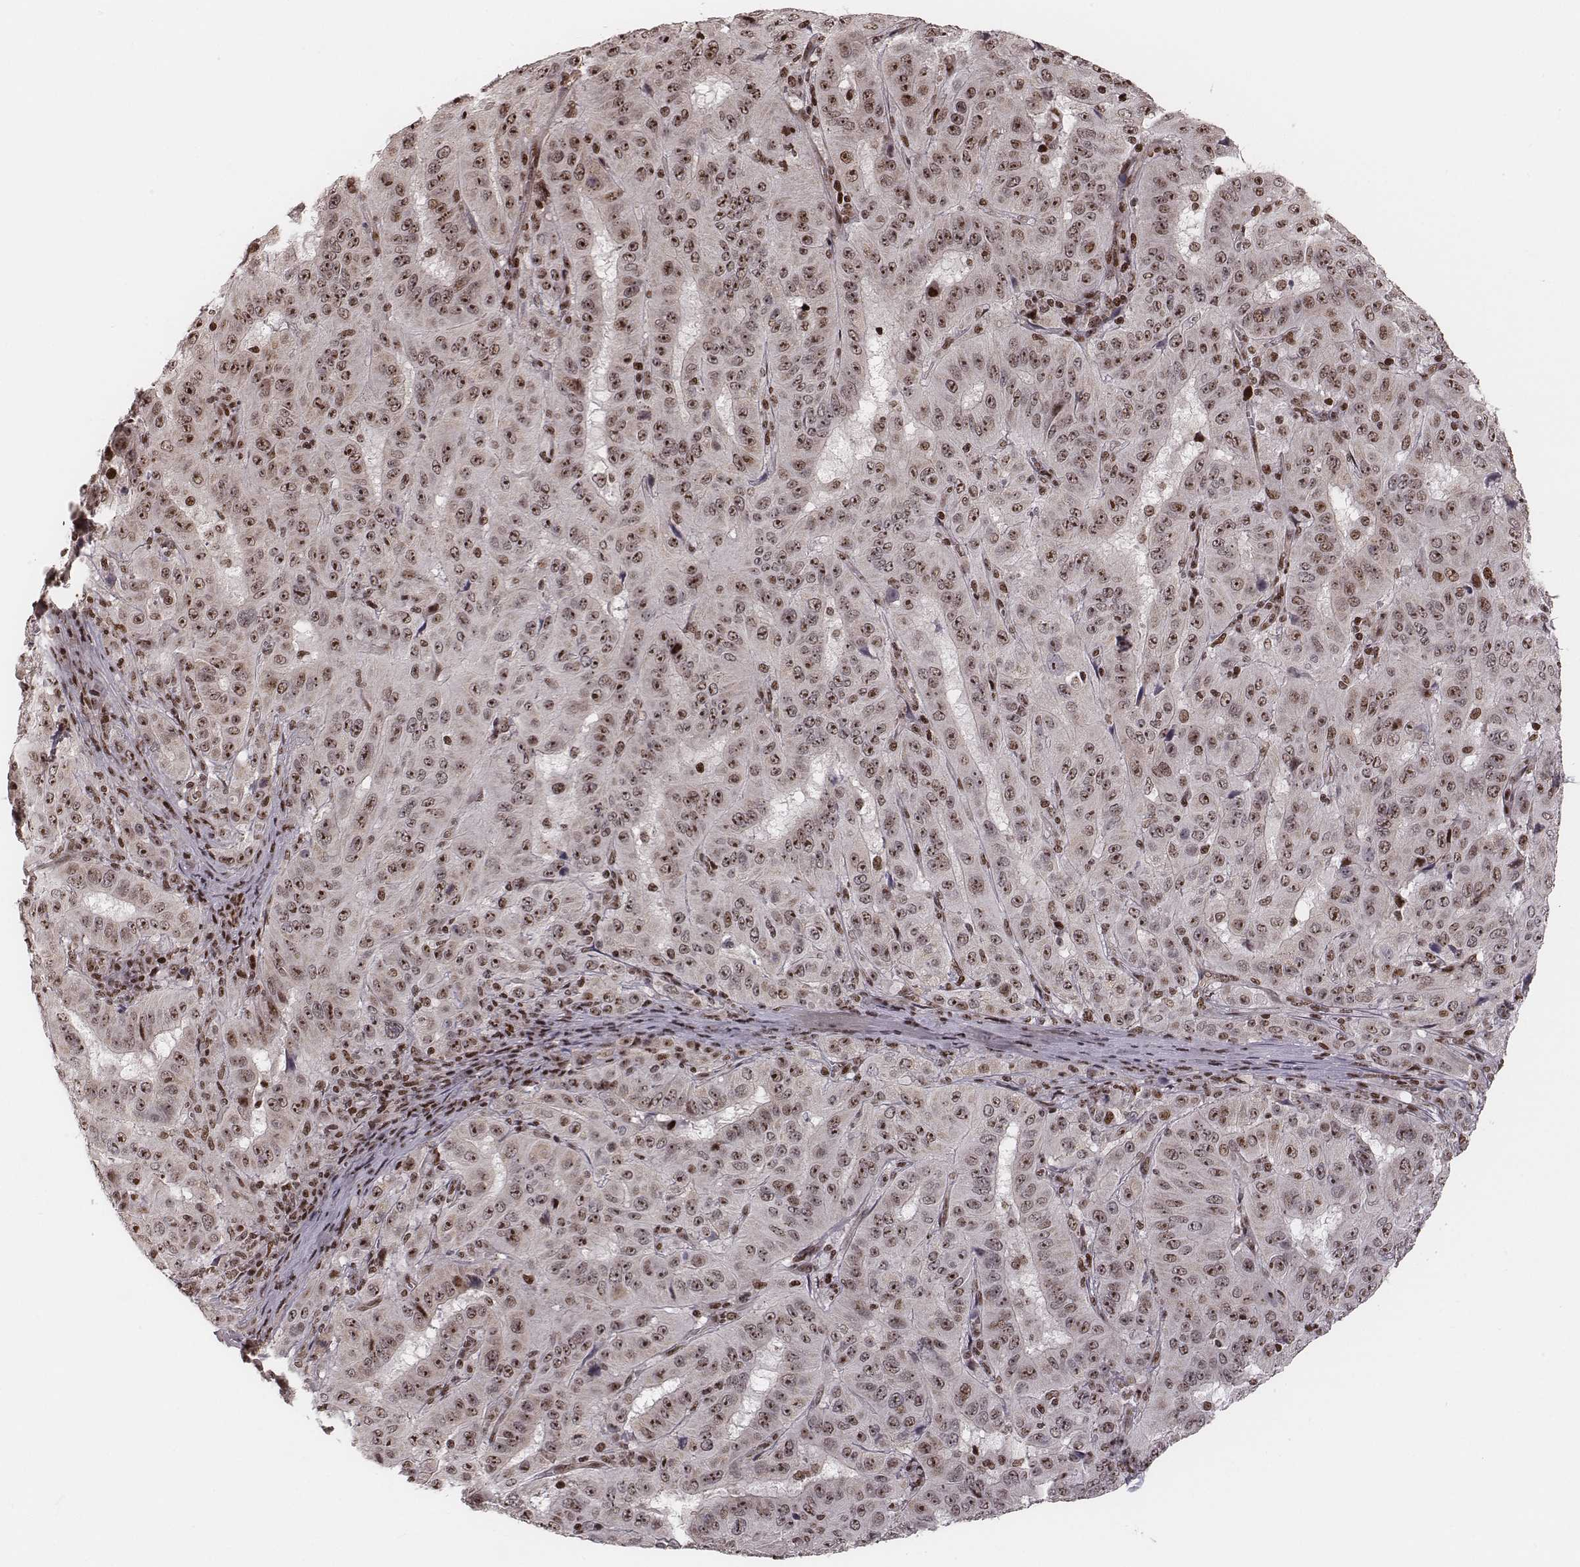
{"staining": {"intensity": "moderate", "quantity": "25%-75%", "location": "nuclear"}, "tissue": "pancreatic cancer", "cell_type": "Tumor cells", "image_type": "cancer", "snomed": [{"axis": "morphology", "description": "Adenocarcinoma, NOS"}, {"axis": "topography", "description": "Pancreas"}], "caption": "Immunohistochemical staining of human adenocarcinoma (pancreatic) shows medium levels of moderate nuclear protein staining in about 25%-75% of tumor cells.", "gene": "VRK3", "patient": {"sex": "male", "age": 63}}